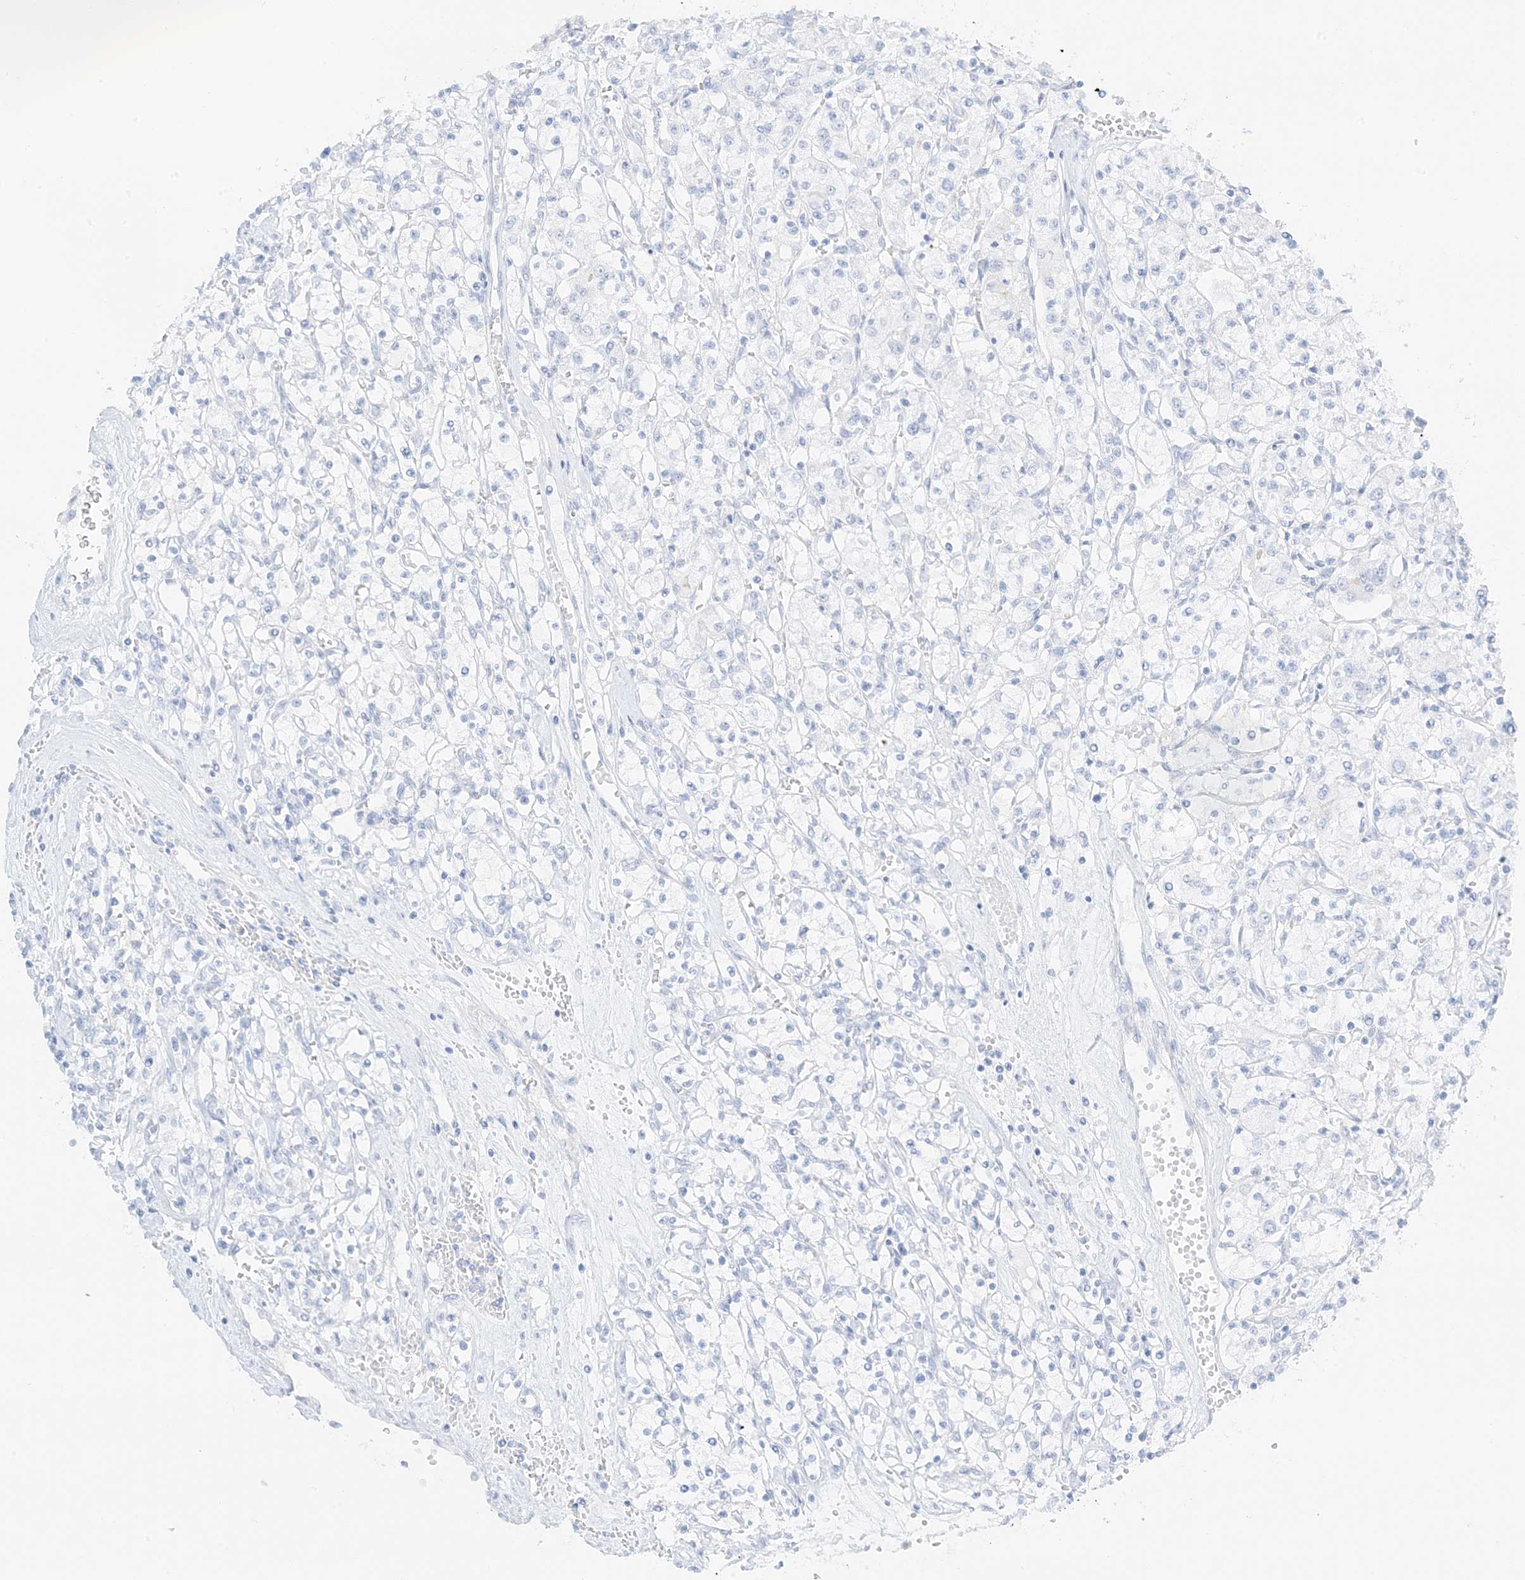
{"staining": {"intensity": "negative", "quantity": "none", "location": "none"}, "tissue": "renal cancer", "cell_type": "Tumor cells", "image_type": "cancer", "snomed": [{"axis": "morphology", "description": "Adenocarcinoma, NOS"}, {"axis": "topography", "description": "Kidney"}], "caption": "Immunohistochemistry (IHC) photomicrograph of neoplastic tissue: human adenocarcinoma (renal) stained with DAB demonstrates no significant protein staining in tumor cells.", "gene": "SLC22A13", "patient": {"sex": "female", "age": 59}}